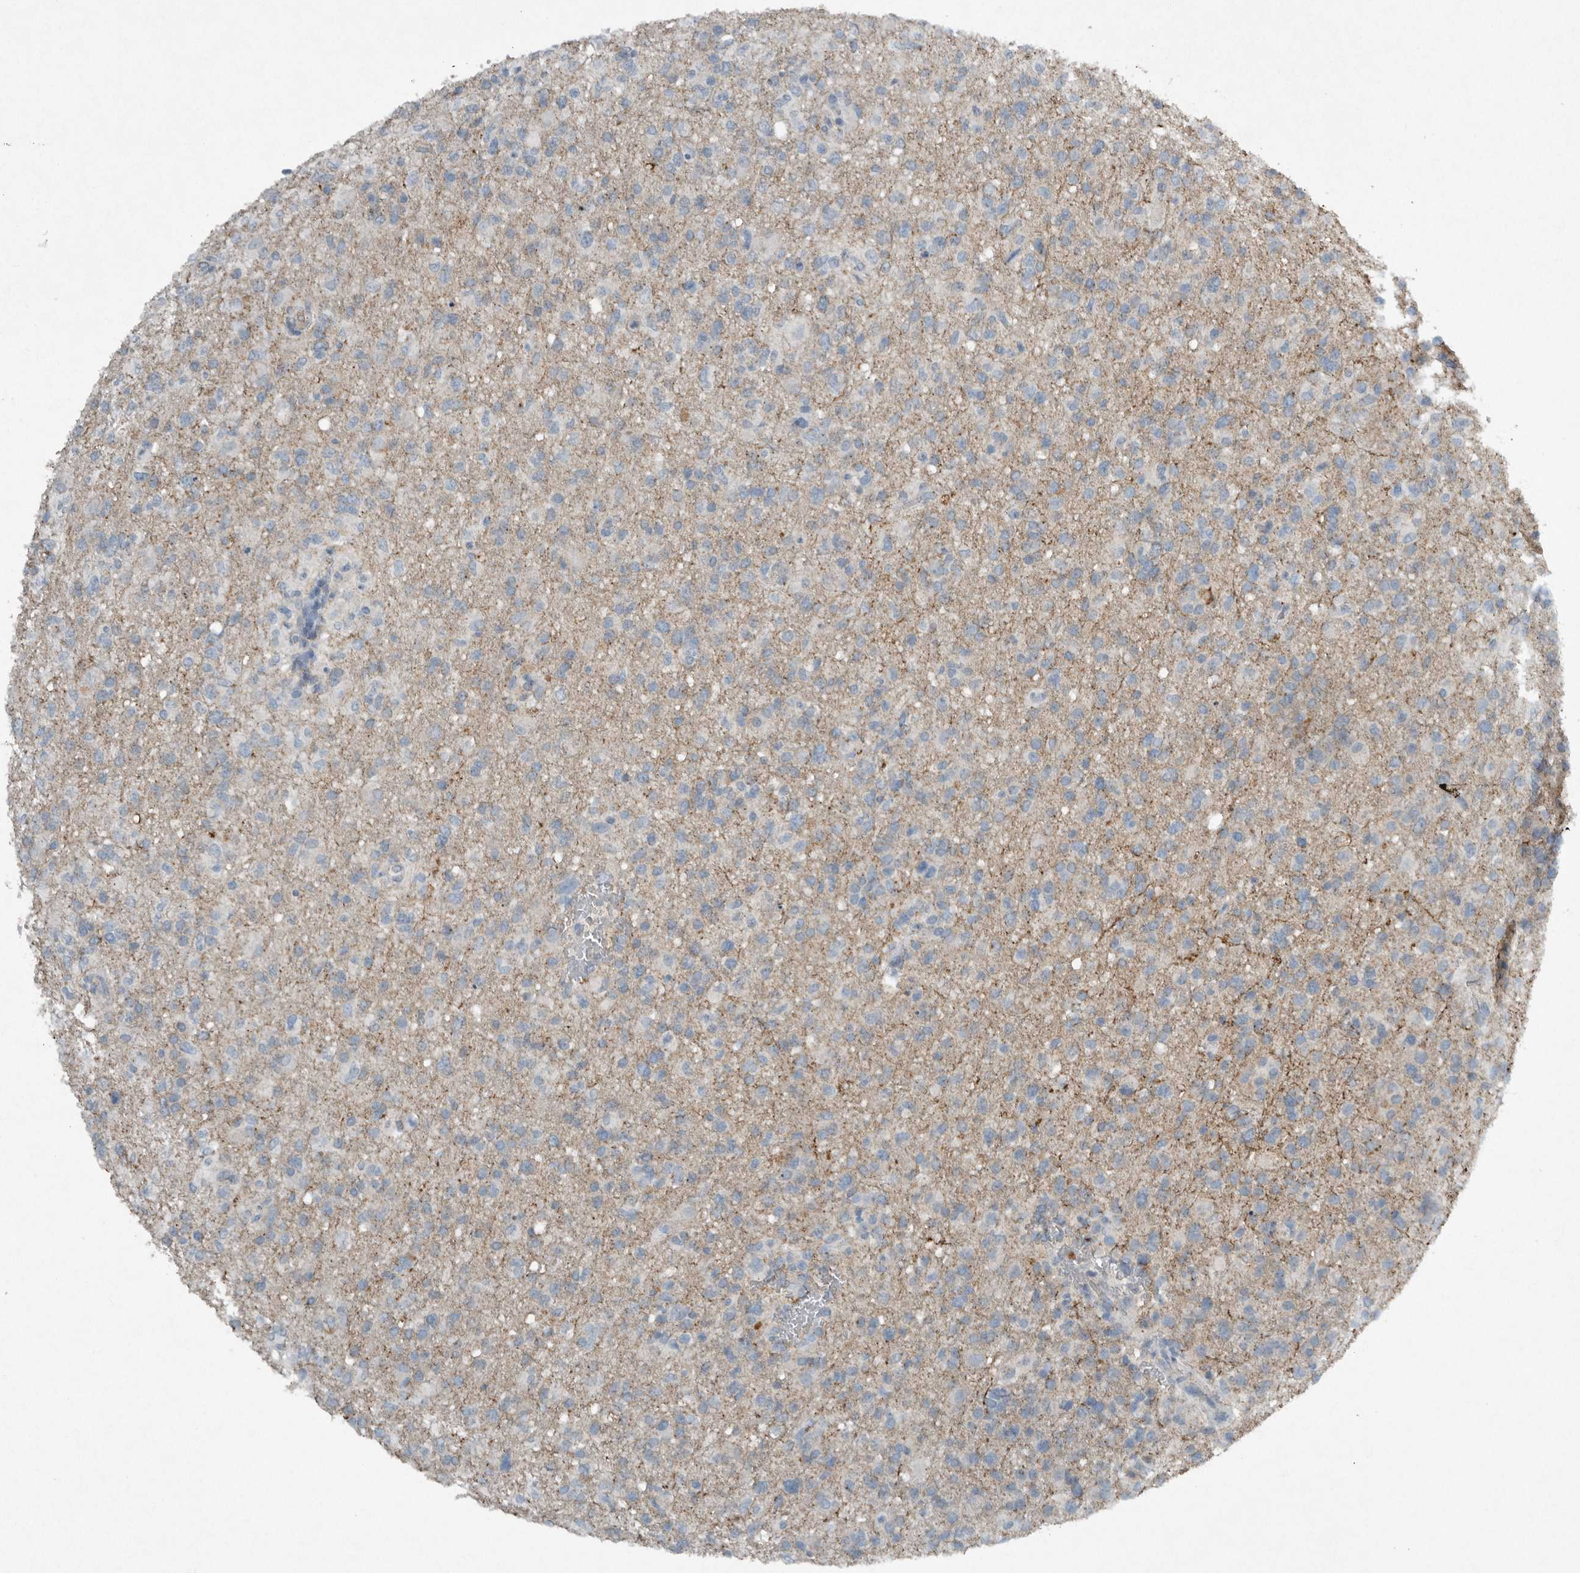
{"staining": {"intensity": "negative", "quantity": "none", "location": "none"}, "tissue": "glioma", "cell_type": "Tumor cells", "image_type": "cancer", "snomed": [{"axis": "morphology", "description": "Glioma, malignant, High grade"}, {"axis": "topography", "description": "Brain"}], "caption": "An IHC histopathology image of malignant glioma (high-grade) is shown. There is no staining in tumor cells of malignant glioma (high-grade).", "gene": "IL20", "patient": {"sex": "female", "age": 57}}